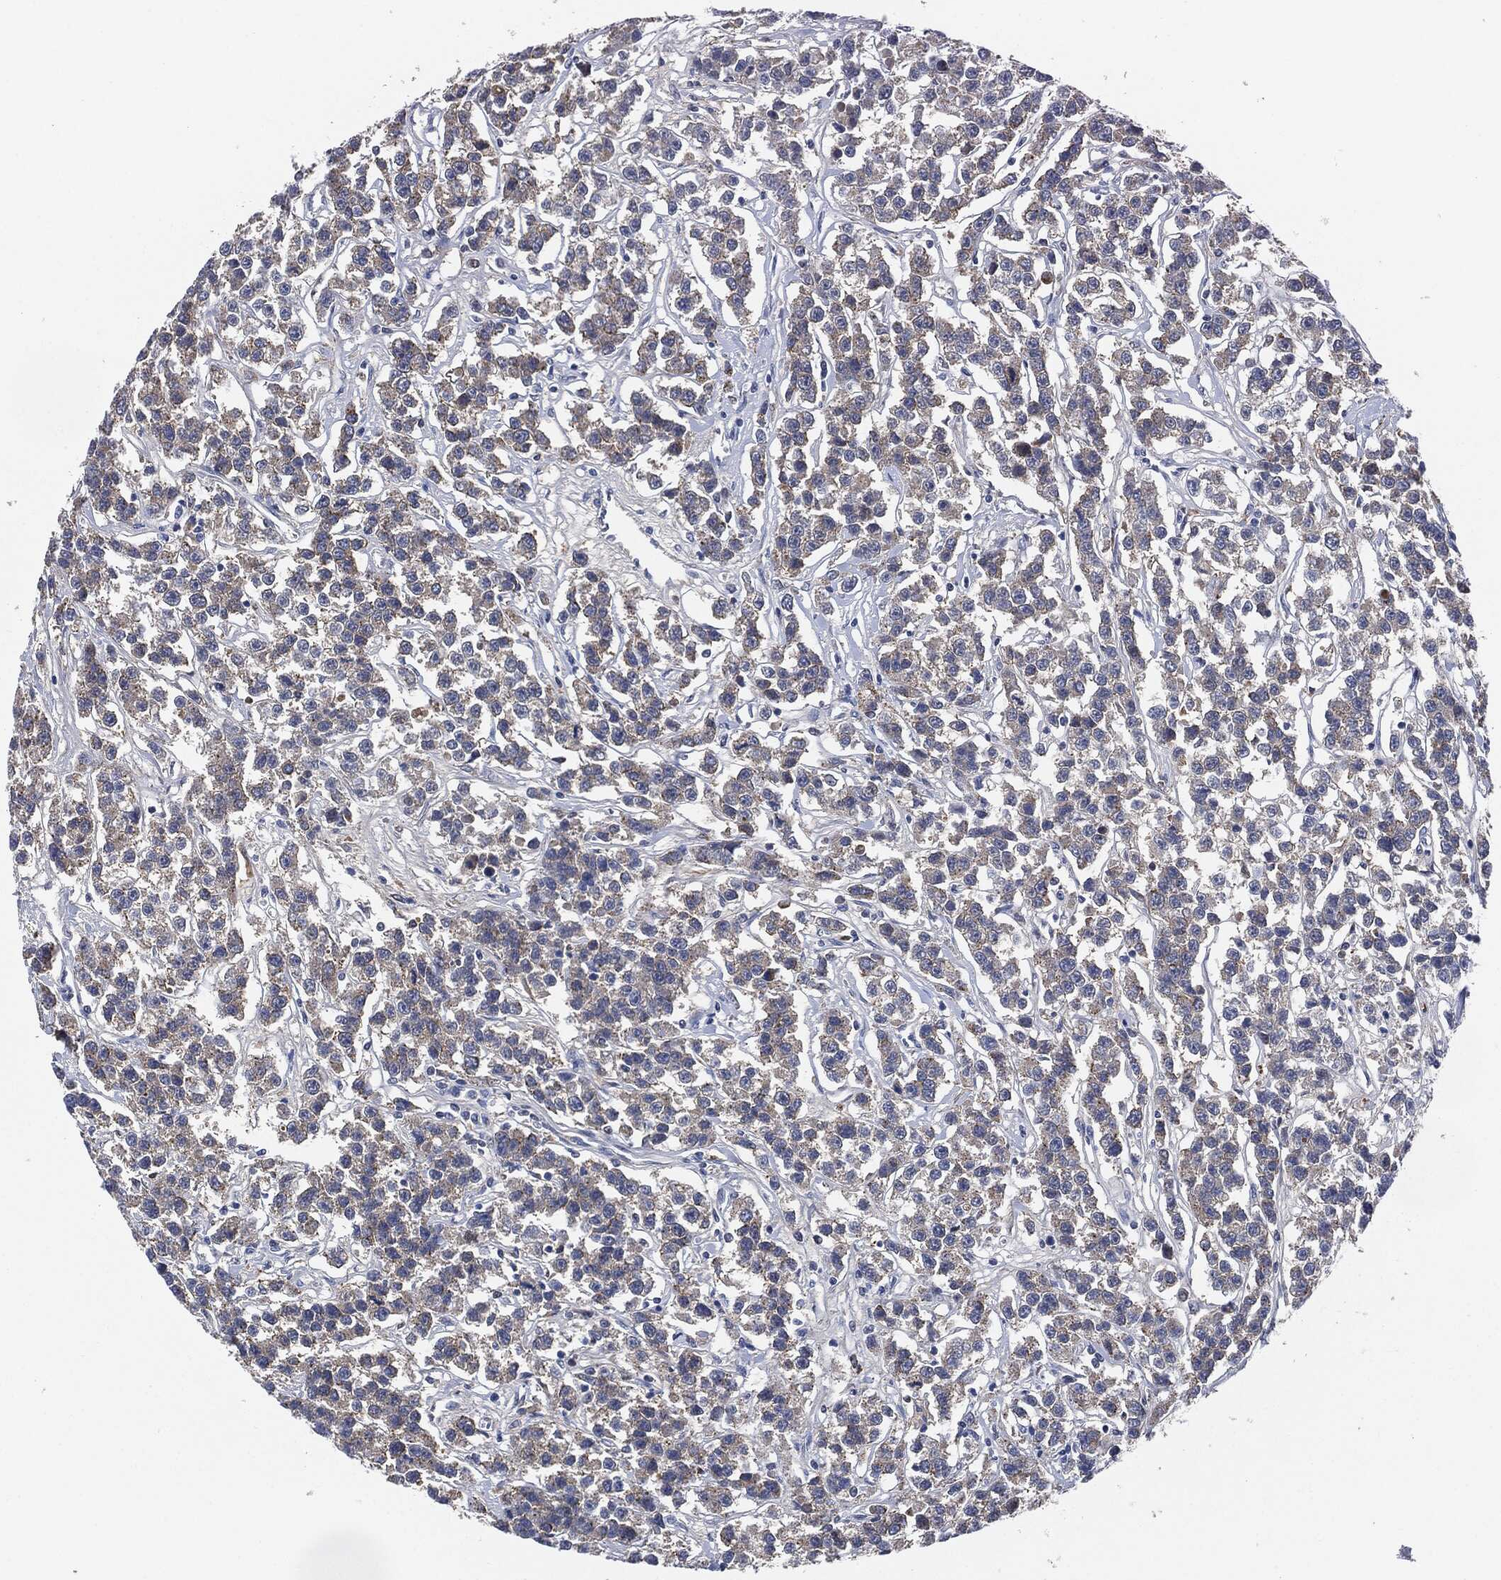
{"staining": {"intensity": "weak", "quantity": "25%-75%", "location": "cytoplasmic/membranous"}, "tissue": "testis cancer", "cell_type": "Tumor cells", "image_type": "cancer", "snomed": [{"axis": "morphology", "description": "Seminoma, NOS"}, {"axis": "topography", "description": "Testis"}], "caption": "Immunohistochemical staining of human testis cancer (seminoma) demonstrates low levels of weak cytoplasmic/membranous protein staining in about 25%-75% of tumor cells. (IHC, brightfield microscopy, high magnification).", "gene": "VSIG4", "patient": {"sex": "male", "age": 59}}